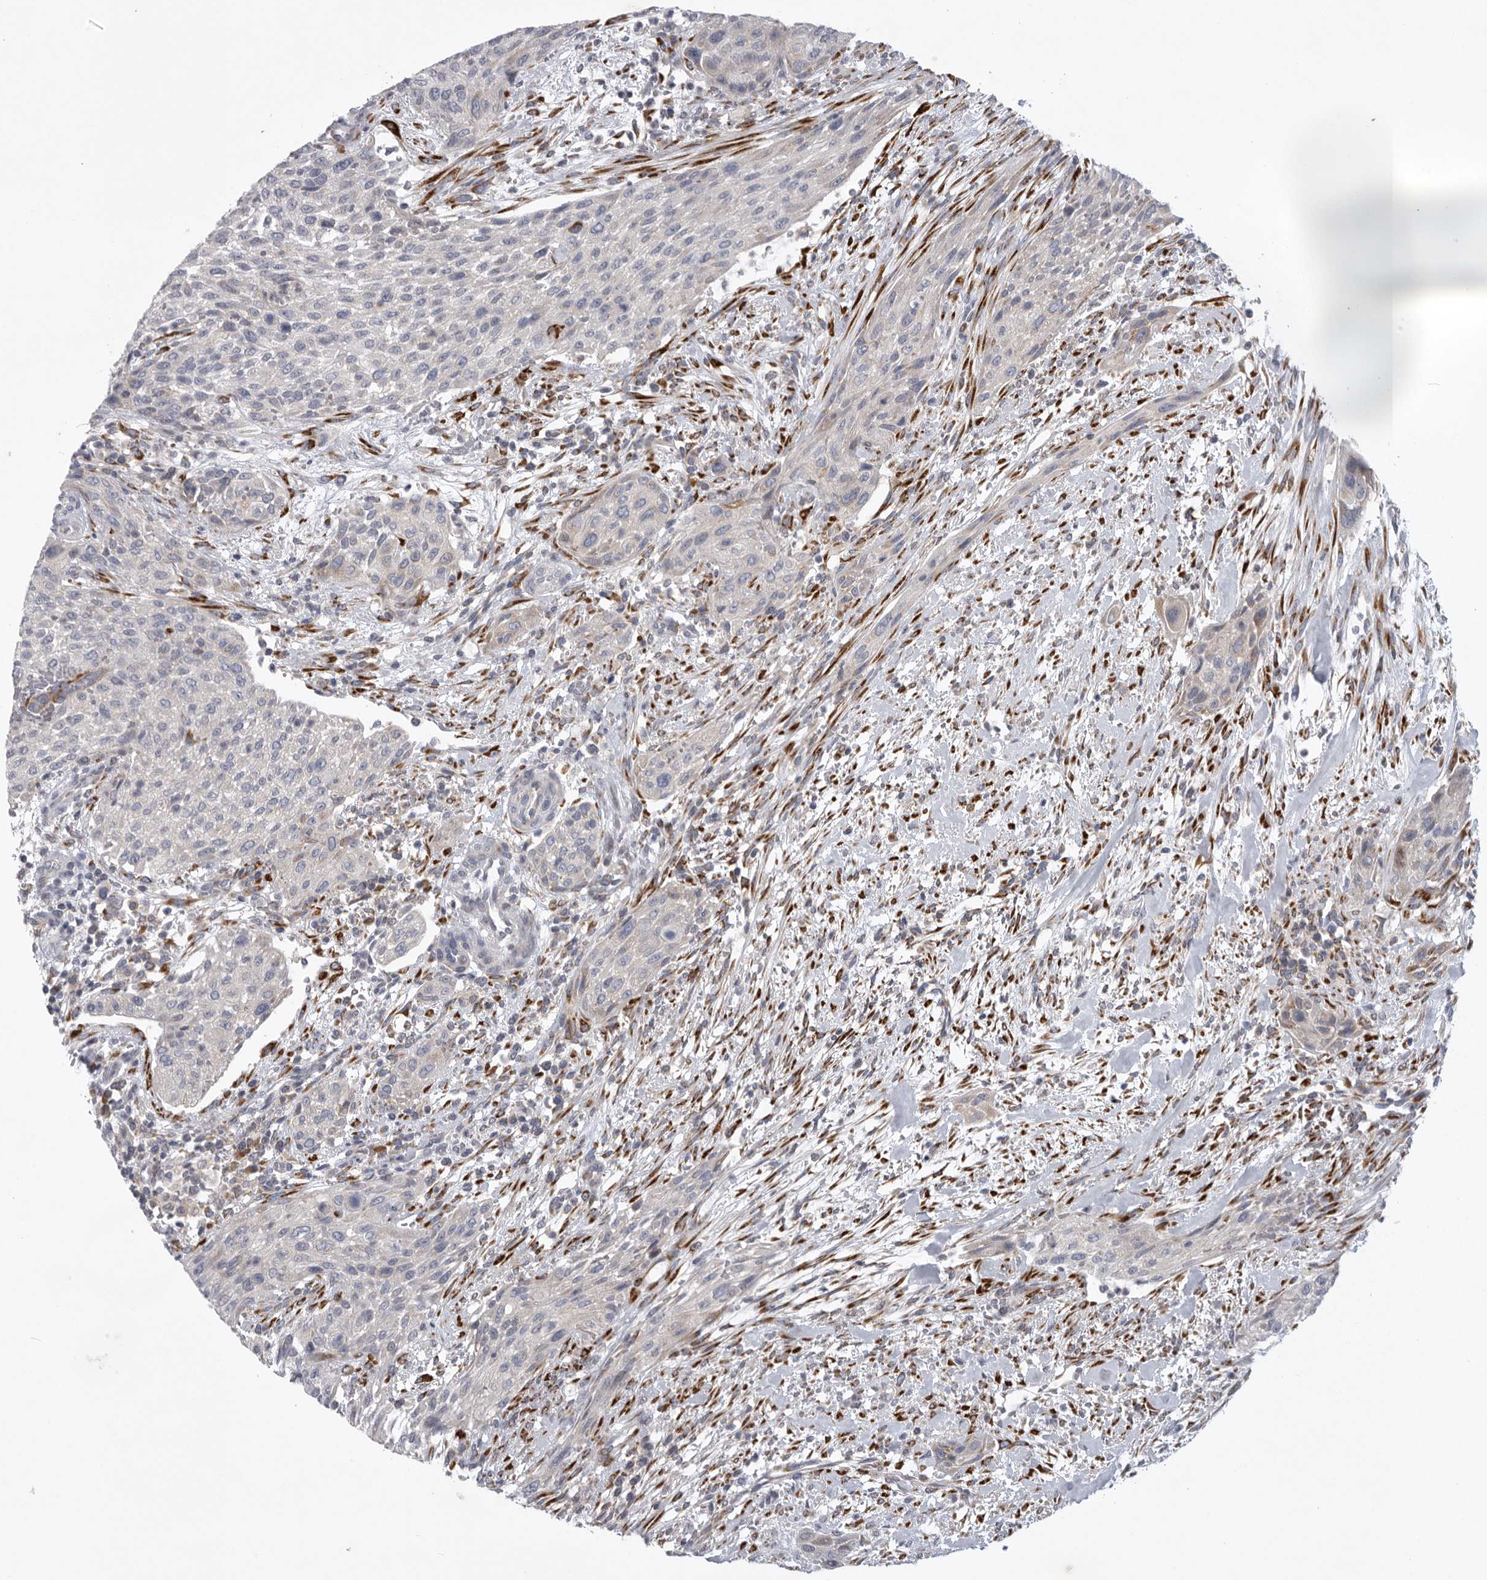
{"staining": {"intensity": "negative", "quantity": "none", "location": "none"}, "tissue": "urothelial cancer", "cell_type": "Tumor cells", "image_type": "cancer", "snomed": [{"axis": "morphology", "description": "Urothelial carcinoma, Low grade"}, {"axis": "morphology", "description": "Urothelial carcinoma, High grade"}, {"axis": "topography", "description": "Urinary bladder"}], "caption": "This image is of urothelial carcinoma (low-grade) stained with immunohistochemistry (IHC) to label a protein in brown with the nuclei are counter-stained blue. There is no positivity in tumor cells.", "gene": "USP24", "patient": {"sex": "male", "age": 35}}